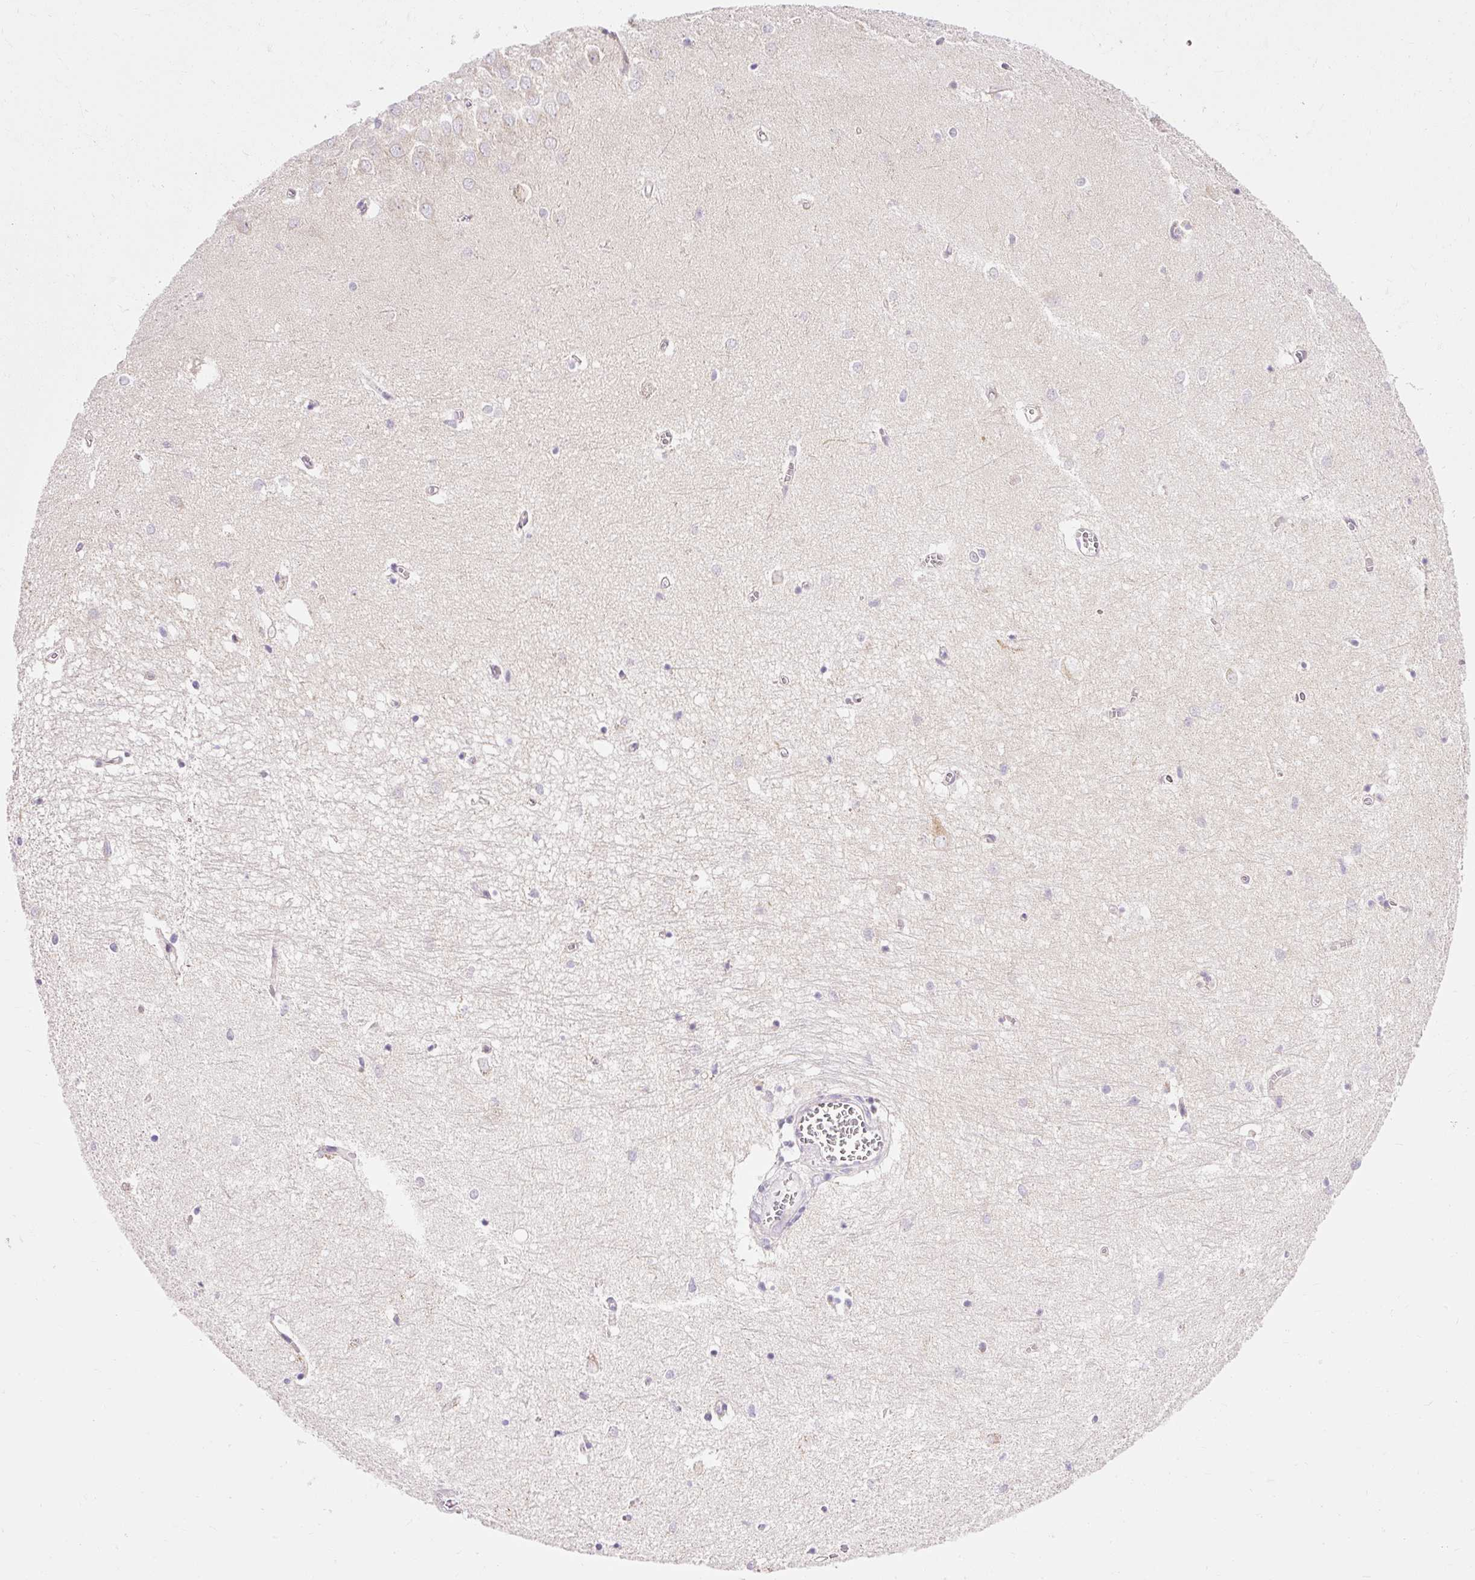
{"staining": {"intensity": "negative", "quantity": "none", "location": "none"}, "tissue": "hippocampus", "cell_type": "Glial cells", "image_type": "normal", "snomed": [{"axis": "morphology", "description": "Normal tissue, NOS"}, {"axis": "topography", "description": "Hippocampus"}], "caption": "The immunohistochemistry (IHC) micrograph has no significant positivity in glial cells of hippocampus. (DAB (3,3'-diaminobenzidine) immunohistochemistry with hematoxylin counter stain).", "gene": "IMMT", "patient": {"sex": "female", "age": 64}}